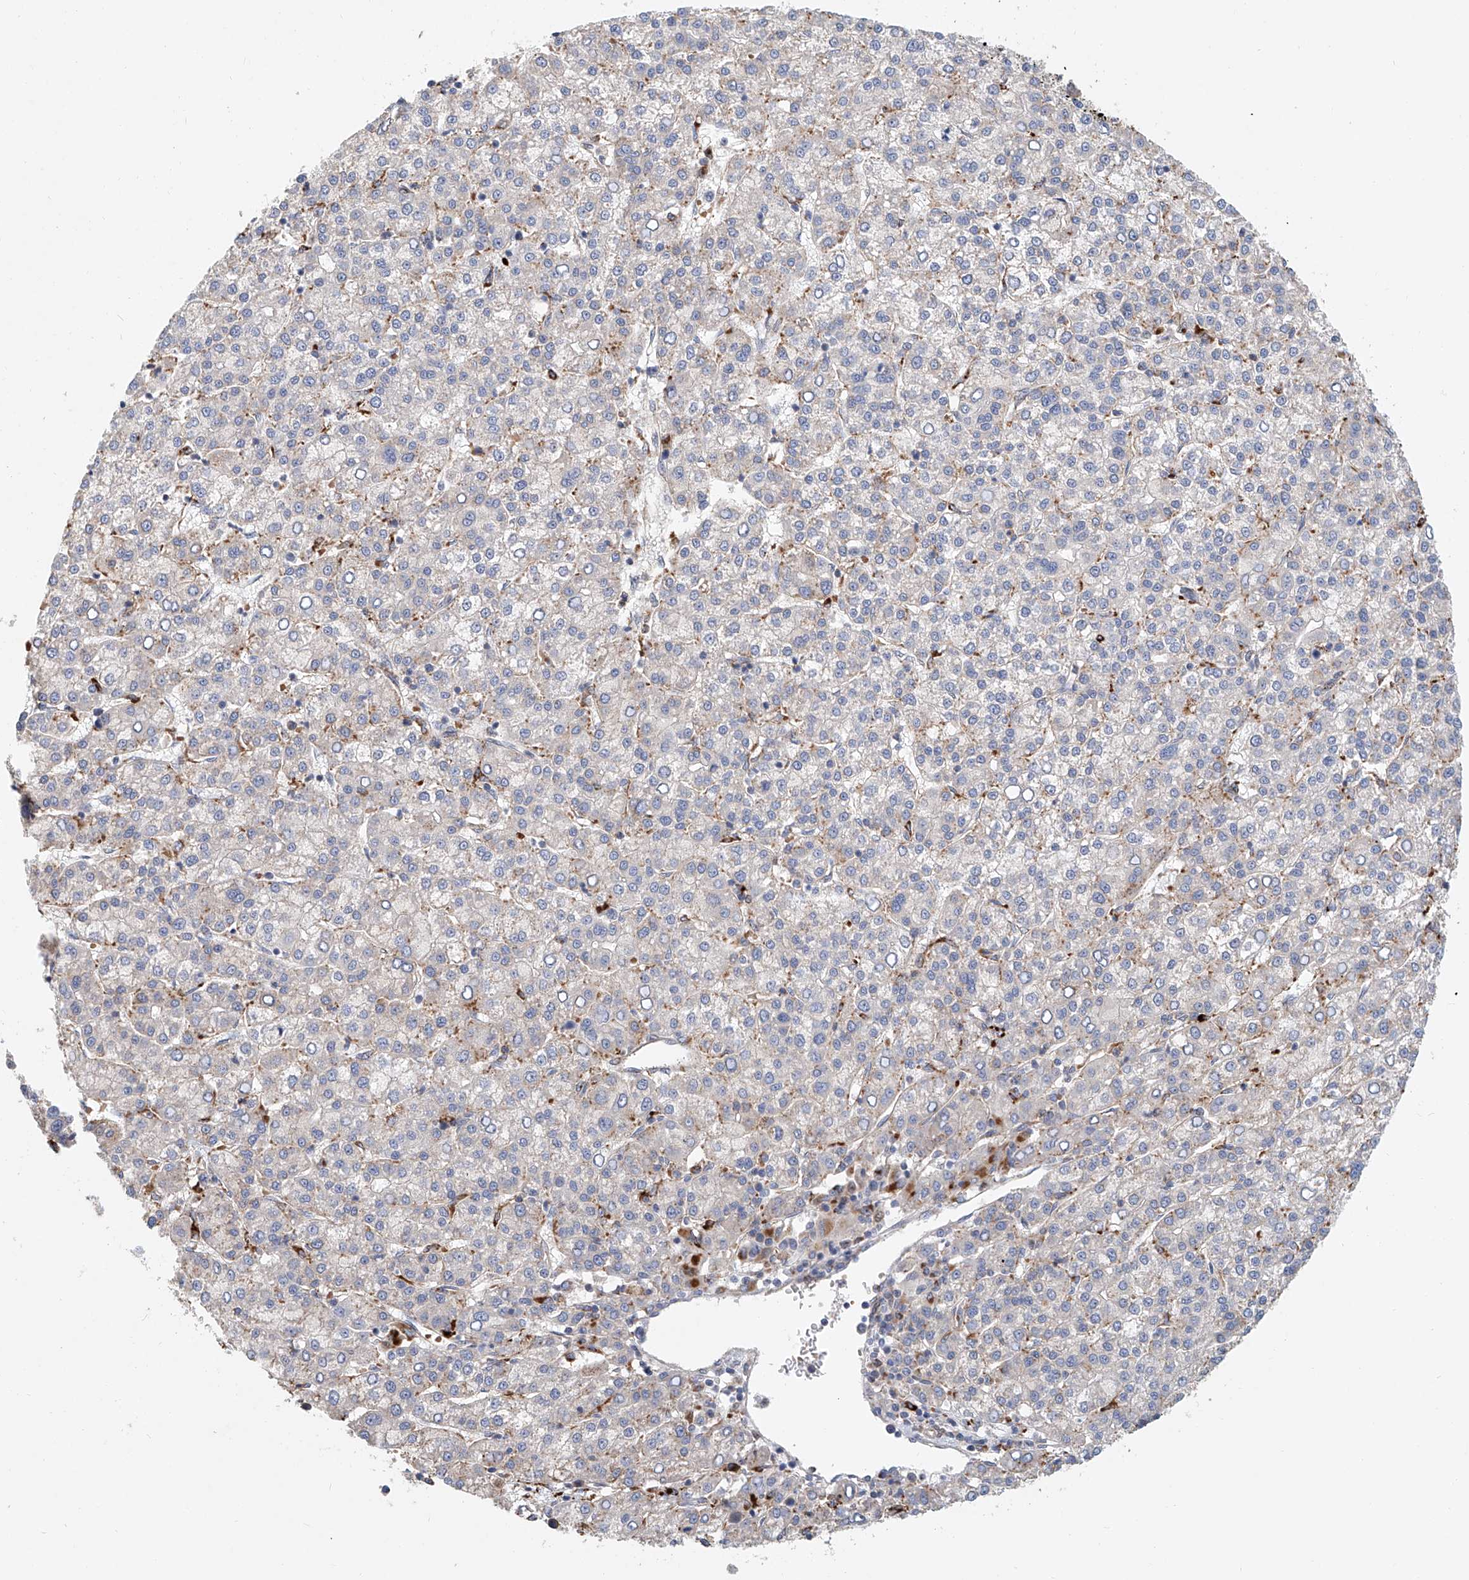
{"staining": {"intensity": "negative", "quantity": "none", "location": "none"}, "tissue": "liver cancer", "cell_type": "Tumor cells", "image_type": "cancer", "snomed": [{"axis": "morphology", "description": "Carcinoma, Hepatocellular, NOS"}, {"axis": "topography", "description": "Liver"}], "caption": "A photomicrograph of human liver cancer is negative for staining in tumor cells. (Brightfield microscopy of DAB immunohistochemistry (IHC) at high magnification).", "gene": "HGSNAT", "patient": {"sex": "female", "age": 58}}